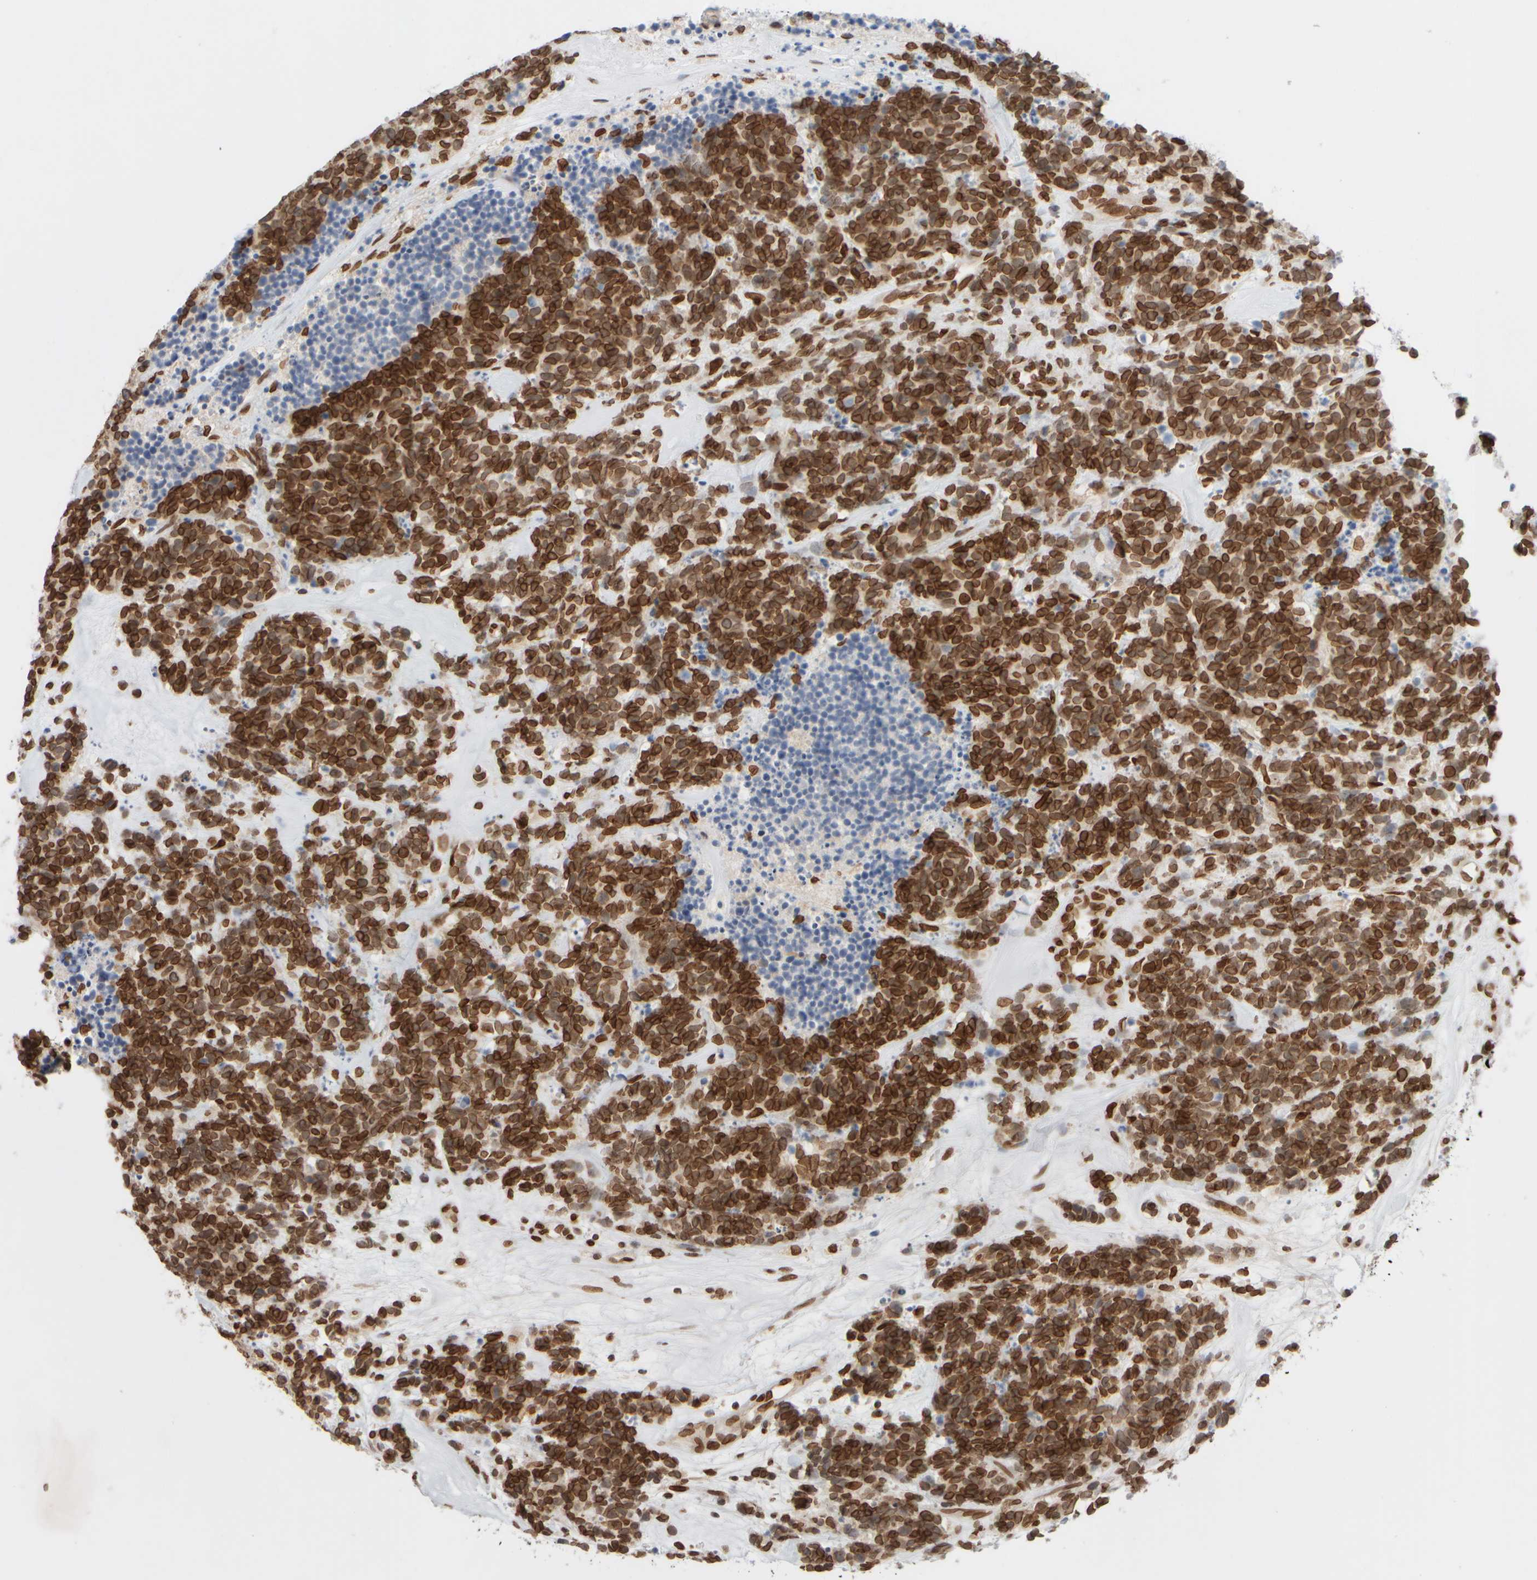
{"staining": {"intensity": "strong", "quantity": ">75%", "location": "cytoplasmic/membranous,nuclear"}, "tissue": "carcinoid", "cell_type": "Tumor cells", "image_type": "cancer", "snomed": [{"axis": "morphology", "description": "Carcinoma, NOS"}, {"axis": "morphology", "description": "Carcinoid, malignant, NOS"}, {"axis": "topography", "description": "Urinary bladder"}], "caption": "This is an image of immunohistochemistry (IHC) staining of carcinoid (malignant), which shows strong staining in the cytoplasmic/membranous and nuclear of tumor cells.", "gene": "ZC3HC1", "patient": {"sex": "male", "age": 57}}